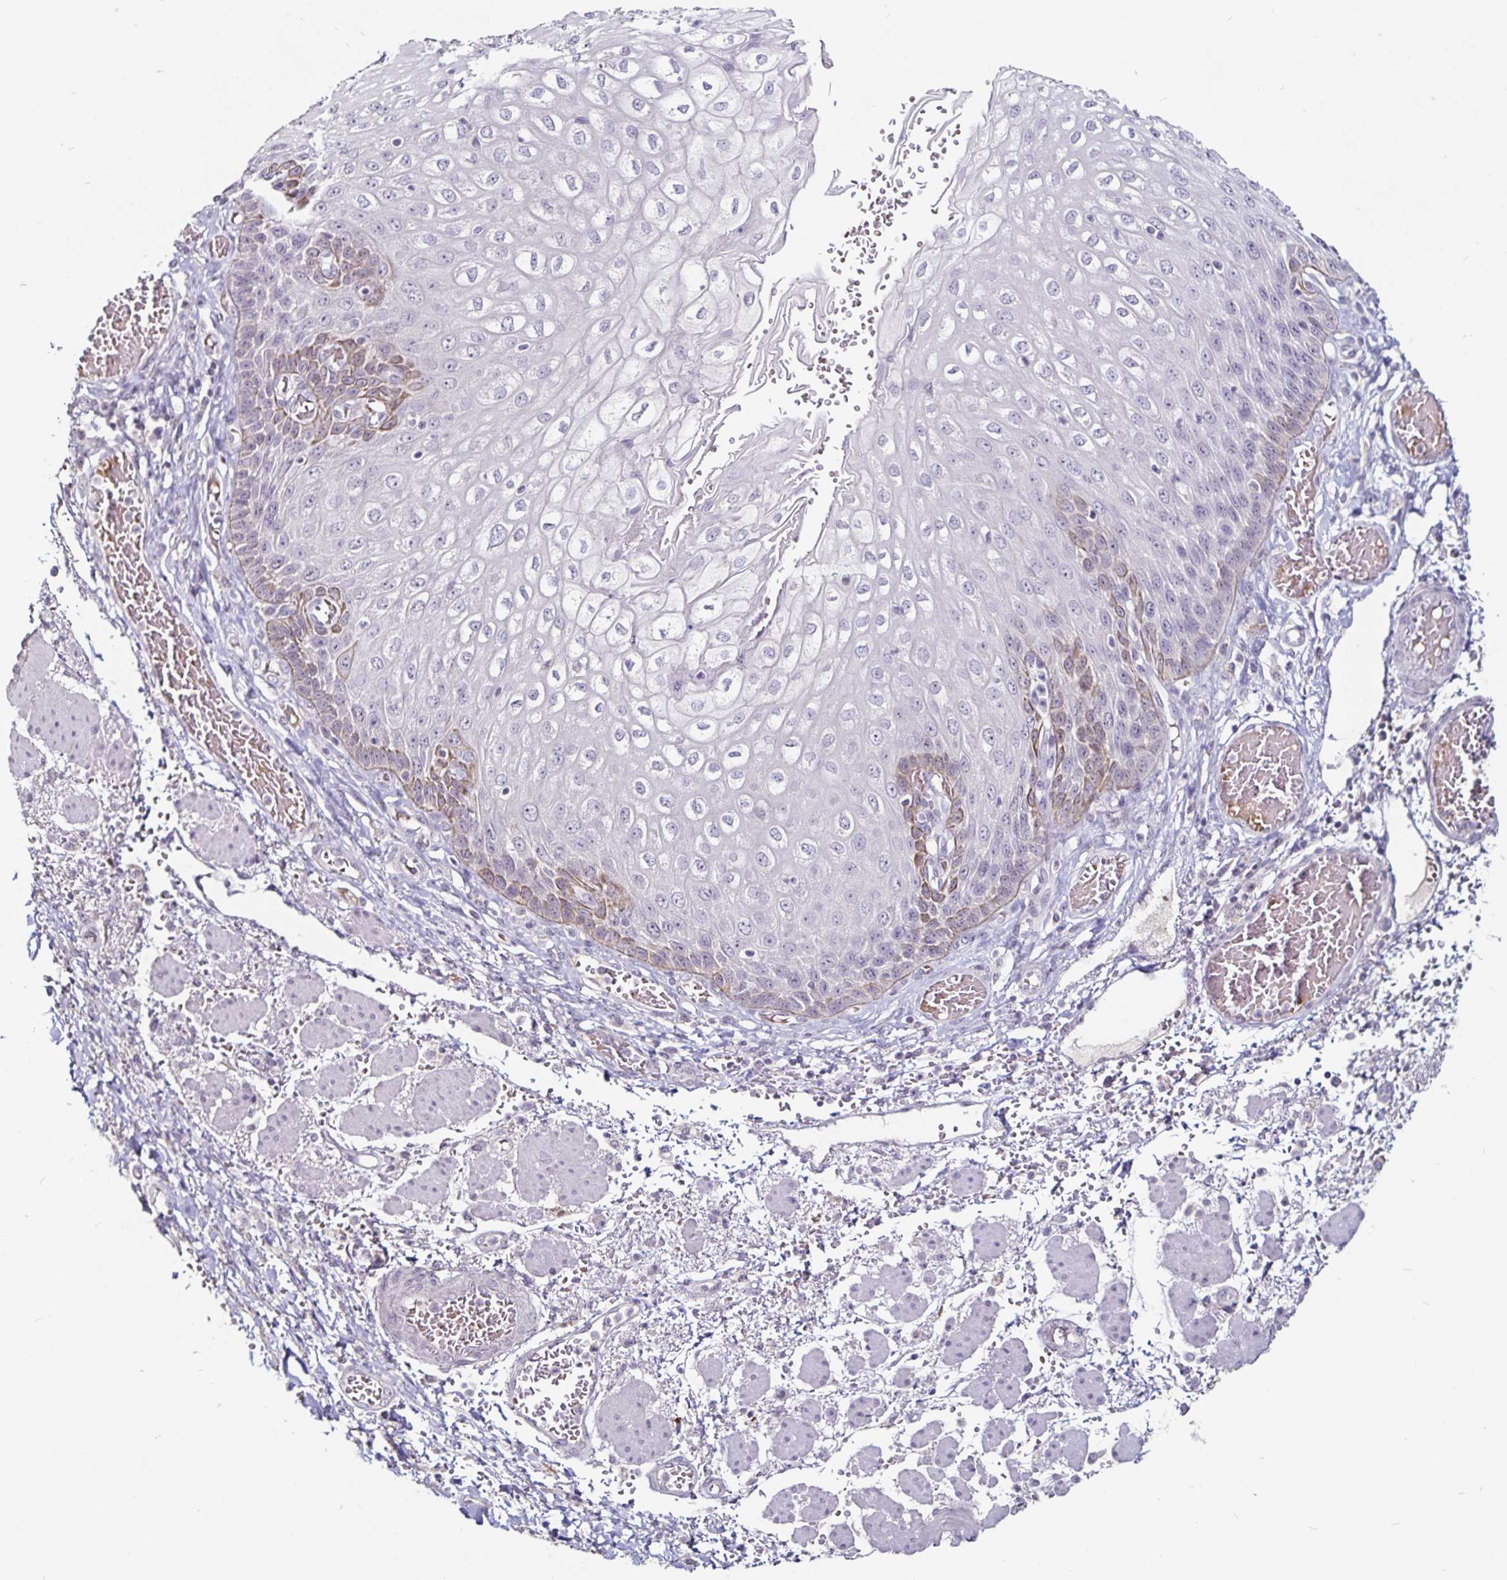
{"staining": {"intensity": "weak", "quantity": "<25%", "location": "cytoplasmic/membranous"}, "tissue": "esophagus", "cell_type": "Squamous epithelial cells", "image_type": "normal", "snomed": [{"axis": "morphology", "description": "Normal tissue, NOS"}, {"axis": "morphology", "description": "Adenocarcinoma, NOS"}, {"axis": "topography", "description": "Esophagus"}], "caption": "Squamous epithelial cells show no significant protein expression in normal esophagus. (Stains: DAB immunohistochemistry (IHC) with hematoxylin counter stain, Microscopy: brightfield microscopy at high magnification).", "gene": "FAIM2", "patient": {"sex": "male", "age": 81}}